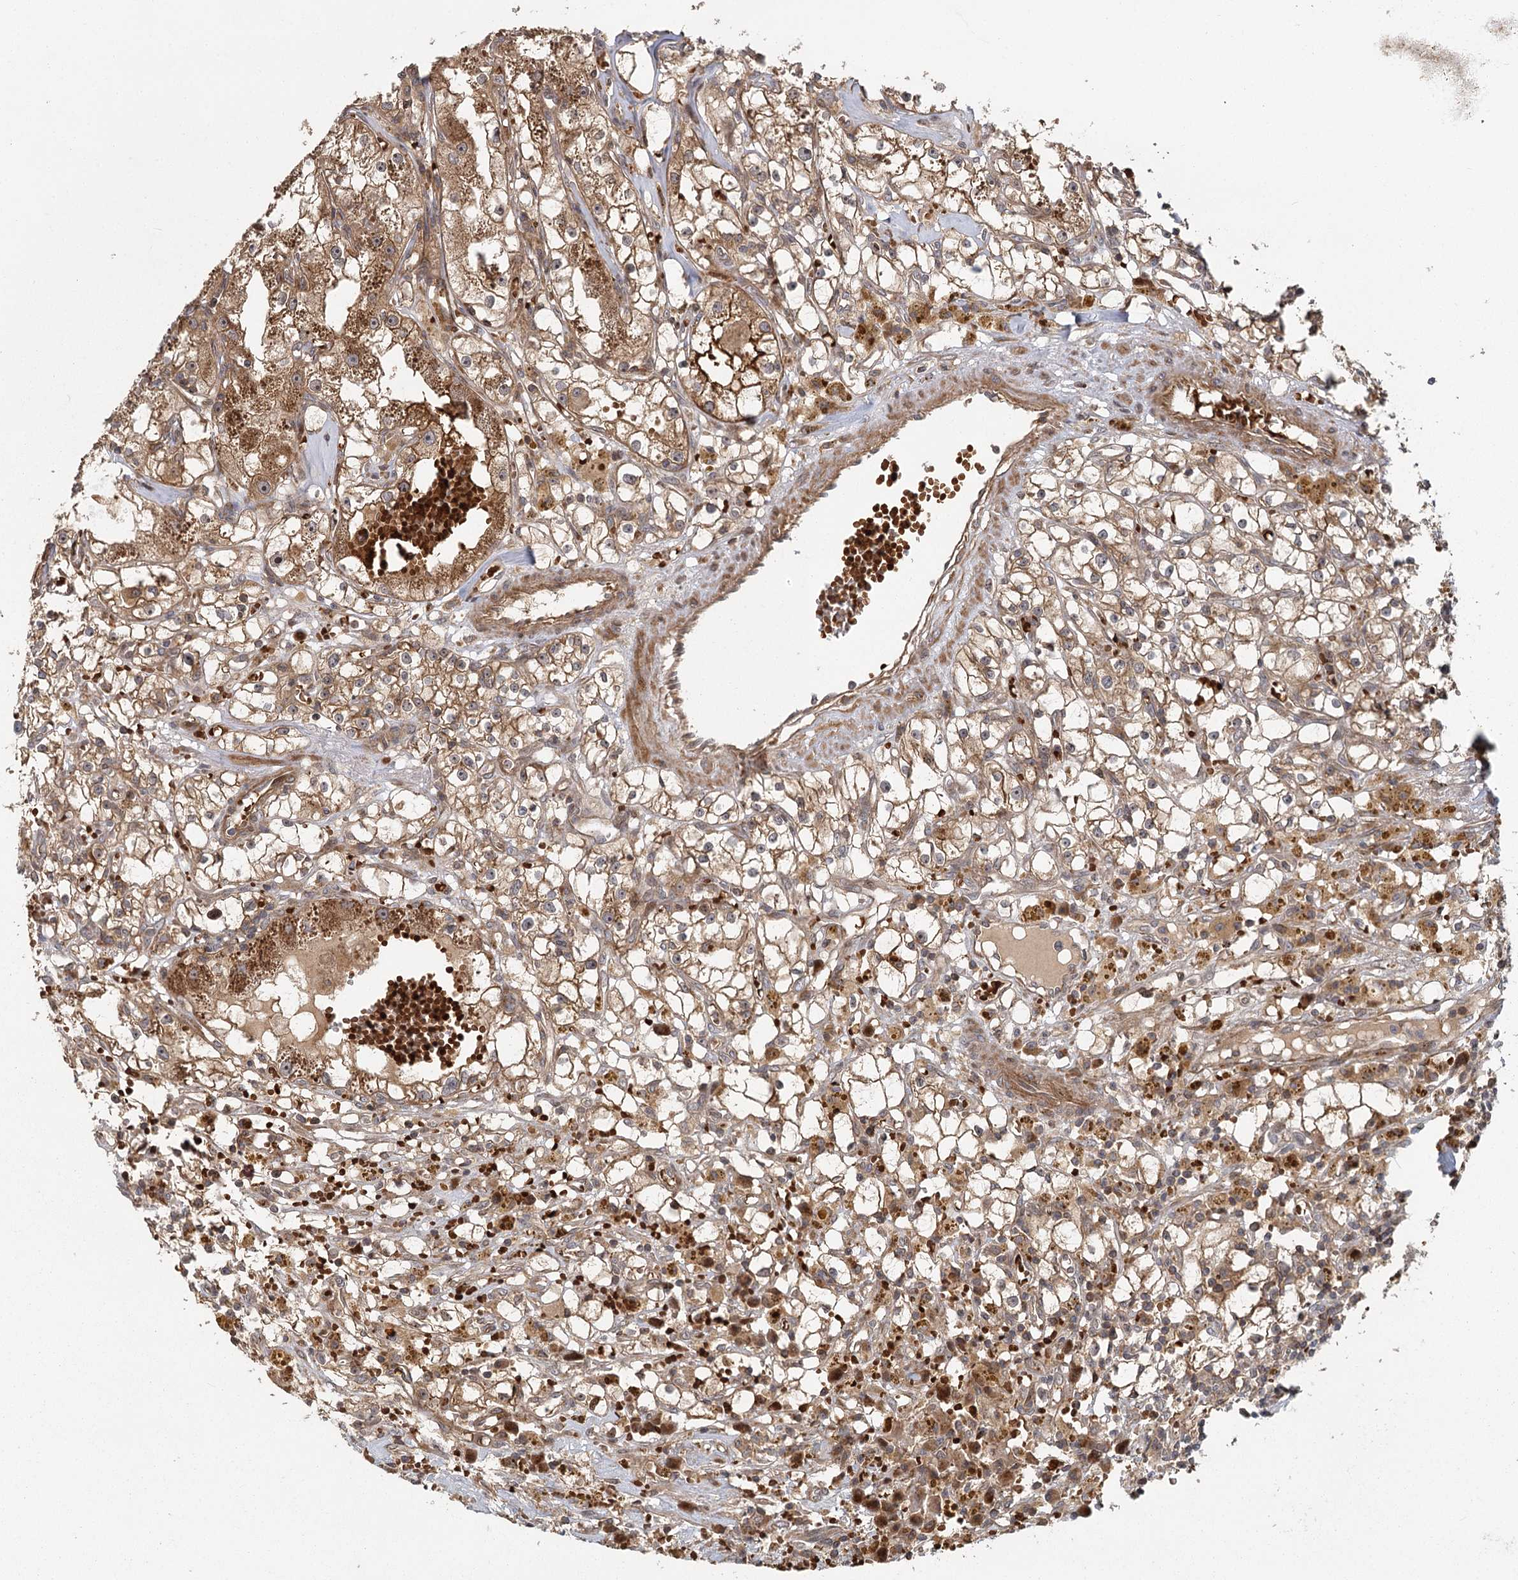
{"staining": {"intensity": "moderate", "quantity": ">75%", "location": "cytoplasmic/membranous"}, "tissue": "renal cancer", "cell_type": "Tumor cells", "image_type": "cancer", "snomed": [{"axis": "morphology", "description": "Adenocarcinoma, NOS"}, {"axis": "topography", "description": "Kidney"}], "caption": "Protein analysis of renal adenocarcinoma tissue shows moderate cytoplasmic/membranous expression in approximately >75% of tumor cells.", "gene": "RAPGEF6", "patient": {"sex": "male", "age": 56}}